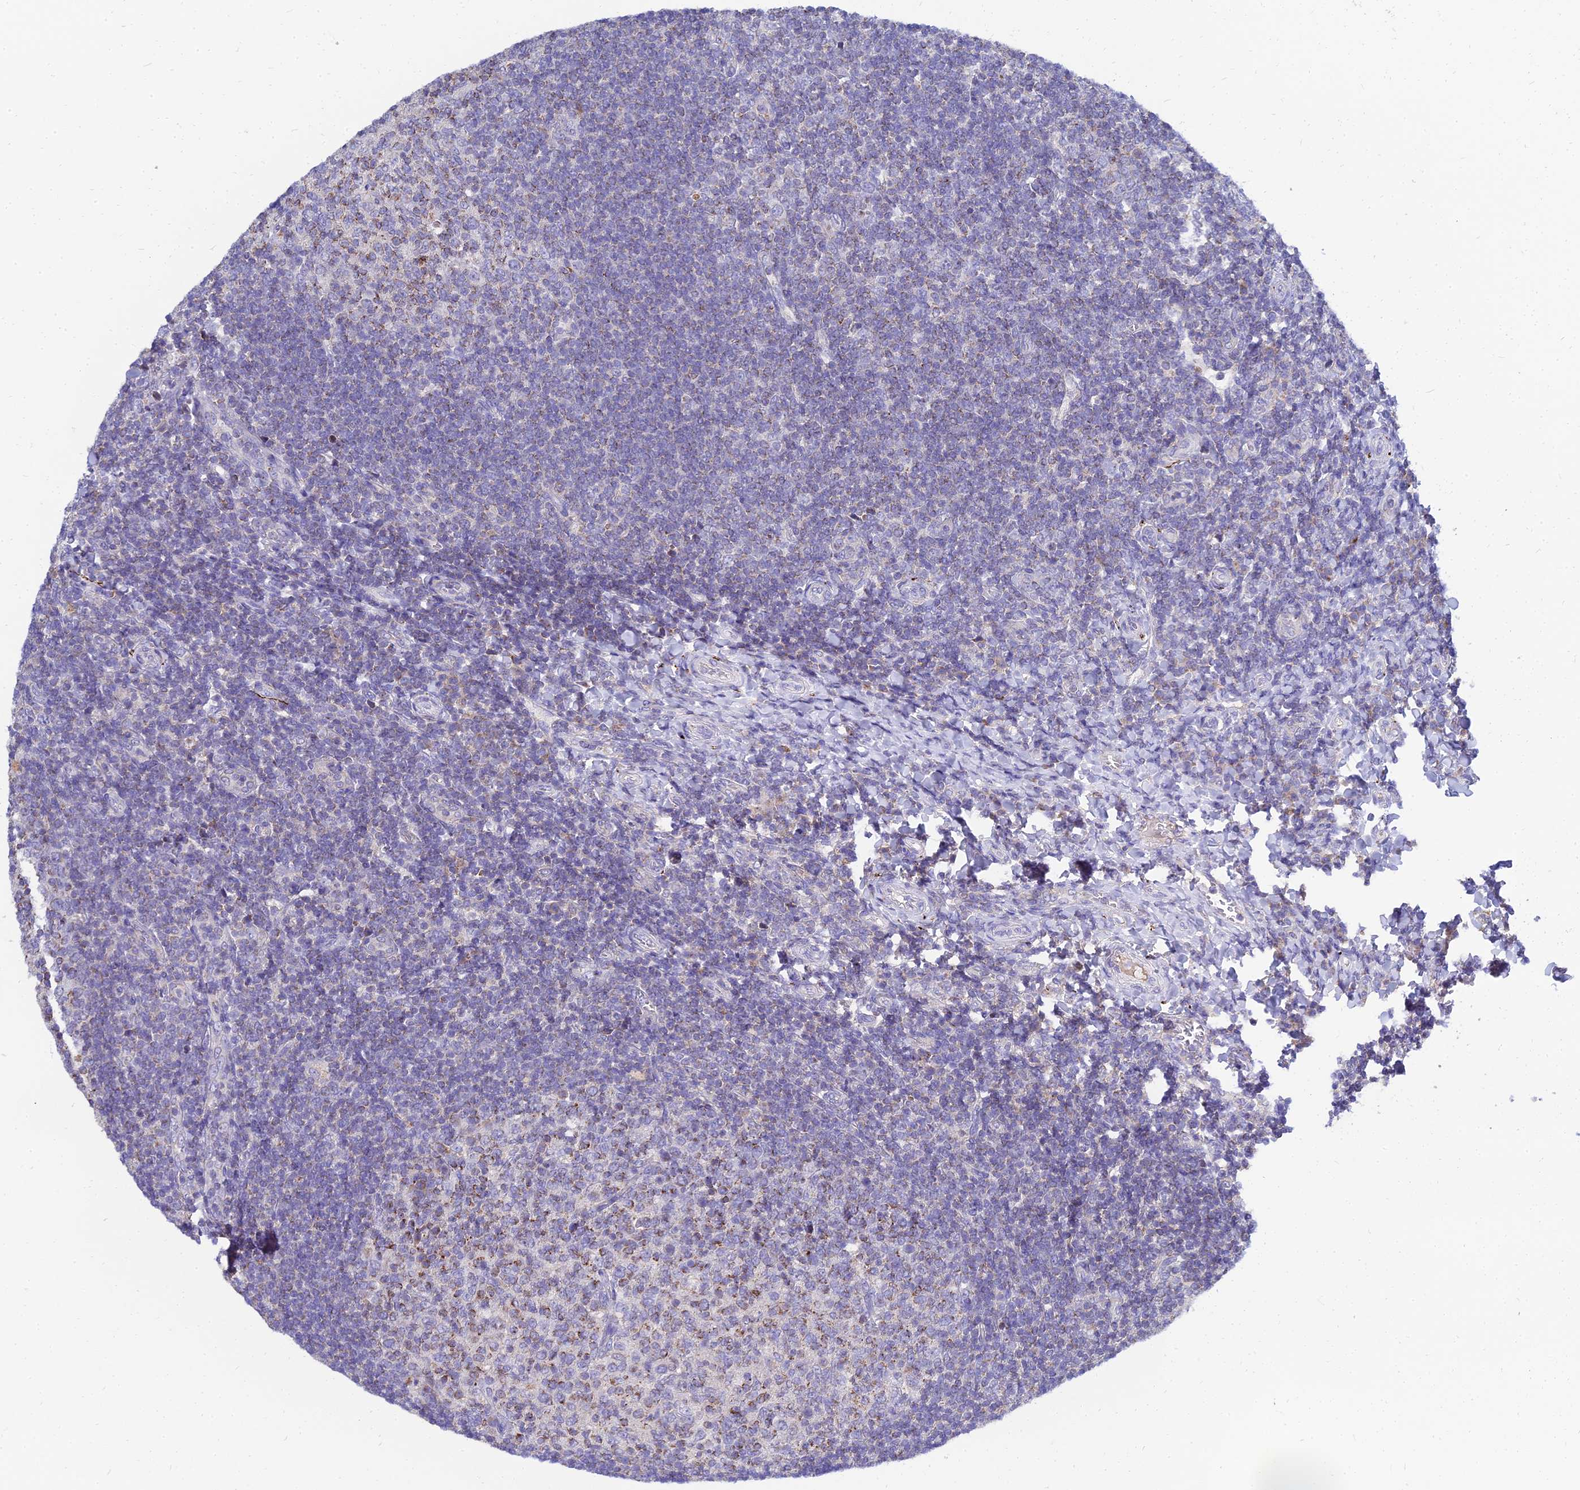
{"staining": {"intensity": "moderate", "quantity": "25%-75%", "location": "cytoplasmic/membranous"}, "tissue": "tonsil", "cell_type": "Germinal center cells", "image_type": "normal", "snomed": [{"axis": "morphology", "description": "Normal tissue, NOS"}, {"axis": "topography", "description": "Tonsil"}], "caption": "The immunohistochemical stain shows moderate cytoplasmic/membranous expression in germinal center cells of benign tonsil. (IHC, brightfield microscopy, high magnification).", "gene": "NPY", "patient": {"sex": "female", "age": 10}}